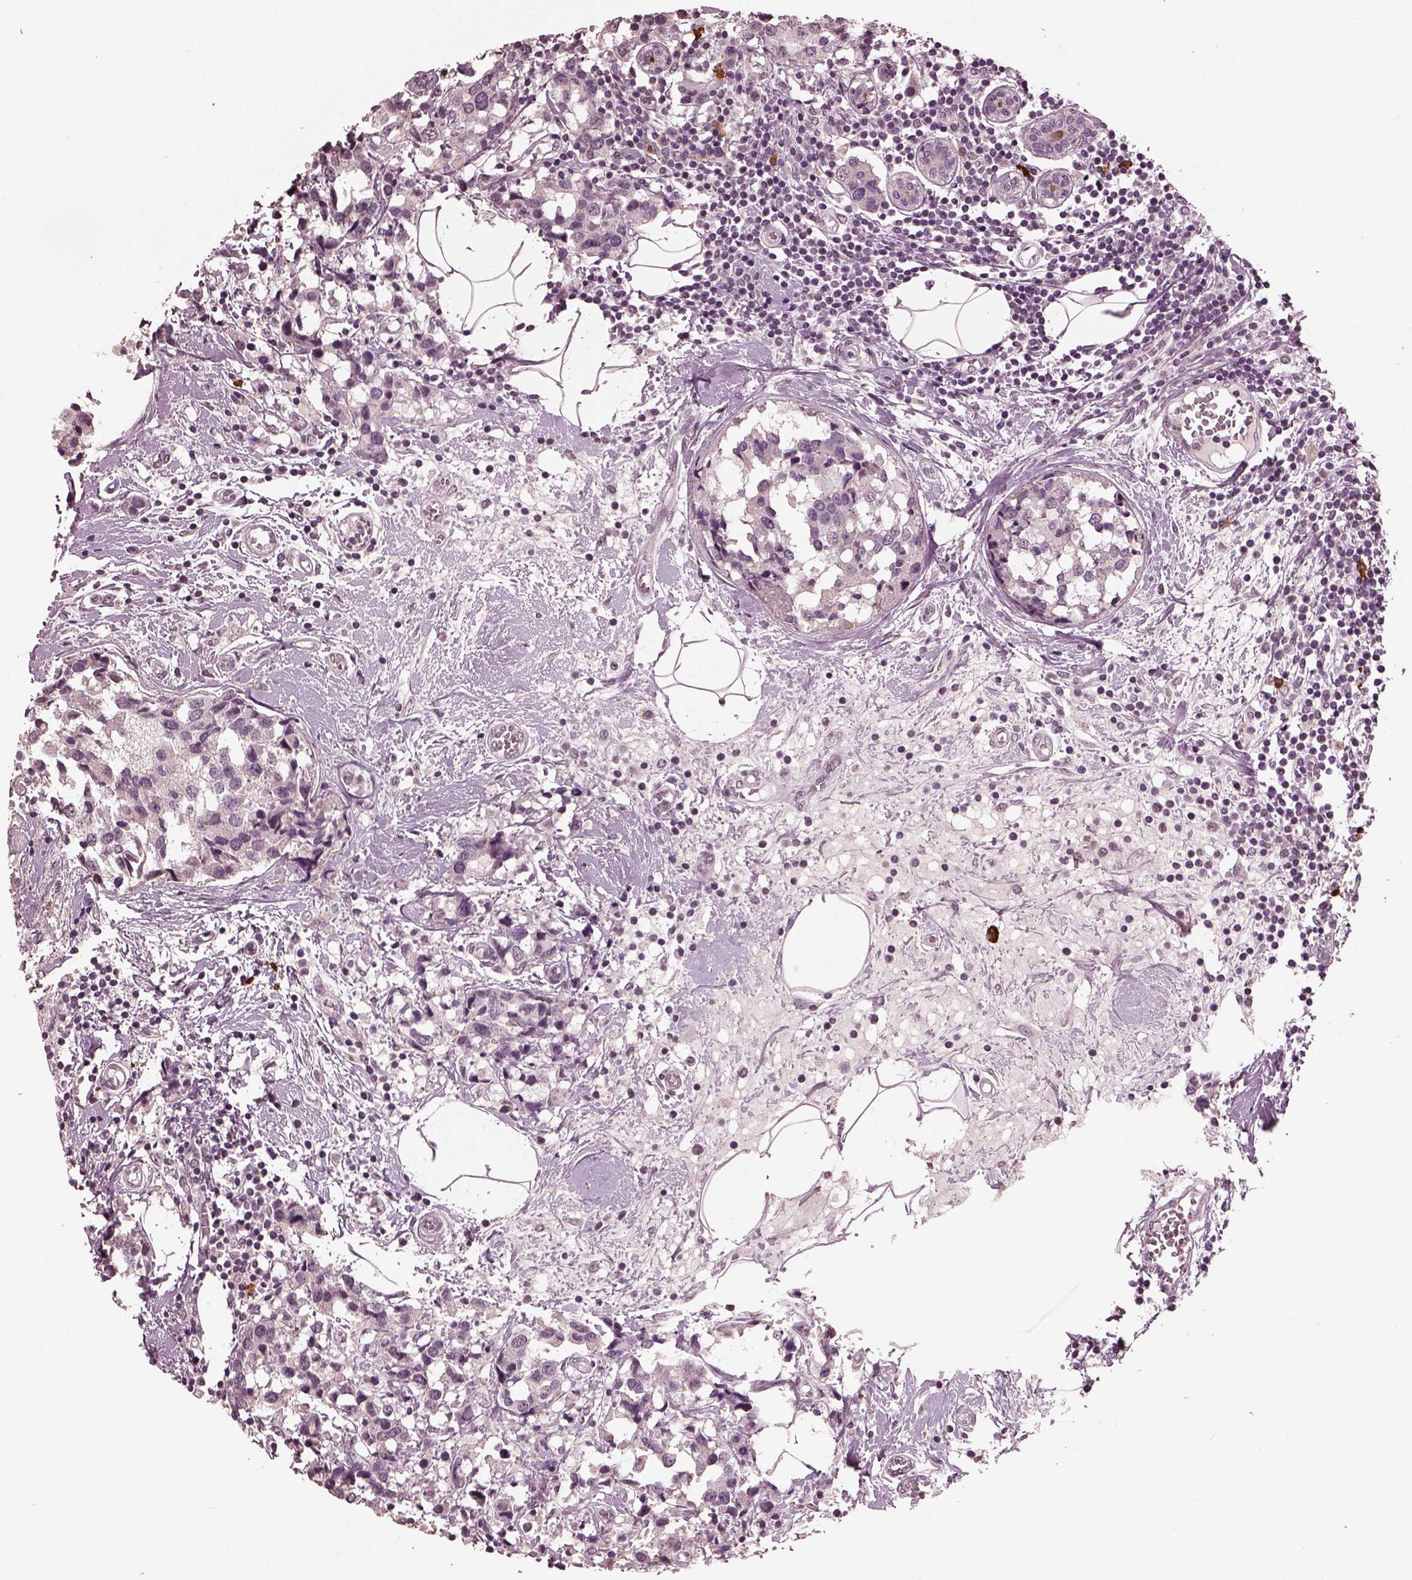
{"staining": {"intensity": "negative", "quantity": "none", "location": "none"}, "tissue": "breast cancer", "cell_type": "Tumor cells", "image_type": "cancer", "snomed": [{"axis": "morphology", "description": "Lobular carcinoma"}, {"axis": "topography", "description": "Breast"}], "caption": "A high-resolution photomicrograph shows immunohistochemistry (IHC) staining of lobular carcinoma (breast), which exhibits no significant expression in tumor cells.", "gene": "IL18RAP", "patient": {"sex": "female", "age": 59}}